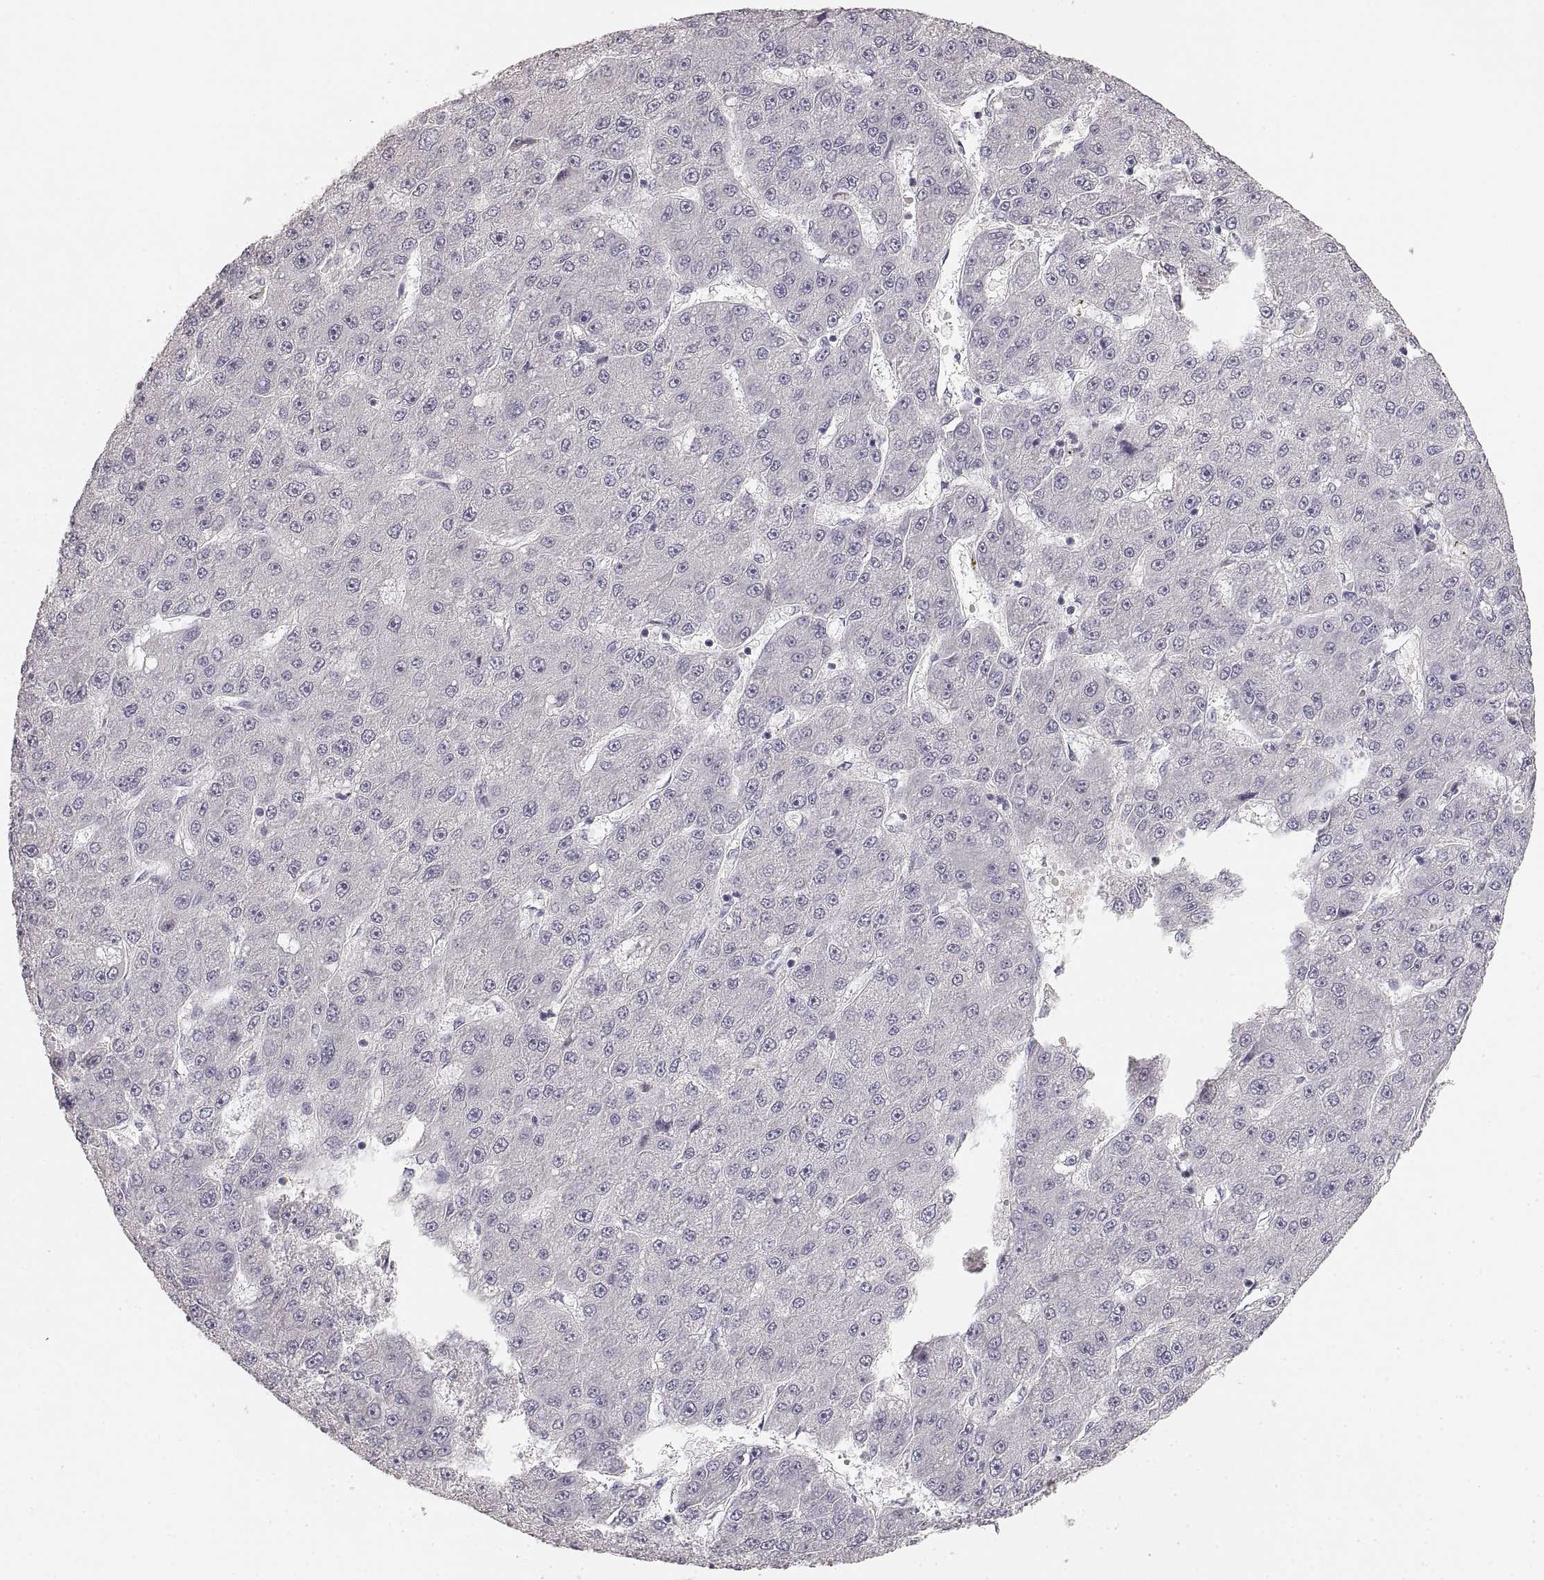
{"staining": {"intensity": "negative", "quantity": "none", "location": "none"}, "tissue": "liver cancer", "cell_type": "Tumor cells", "image_type": "cancer", "snomed": [{"axis": "morphology", "description": "Carcinoma, Hepatocellular, NOS"}, {"axis": "topography", "description": "Liver"}], "caption": "Hepatocellular carcinoma (liver) stained for a protein using immunohistochemistry demonstrates no expression tumor cells.", "gene": "RUNDC3A", "patient": {"sex": "male", "age": 67}}